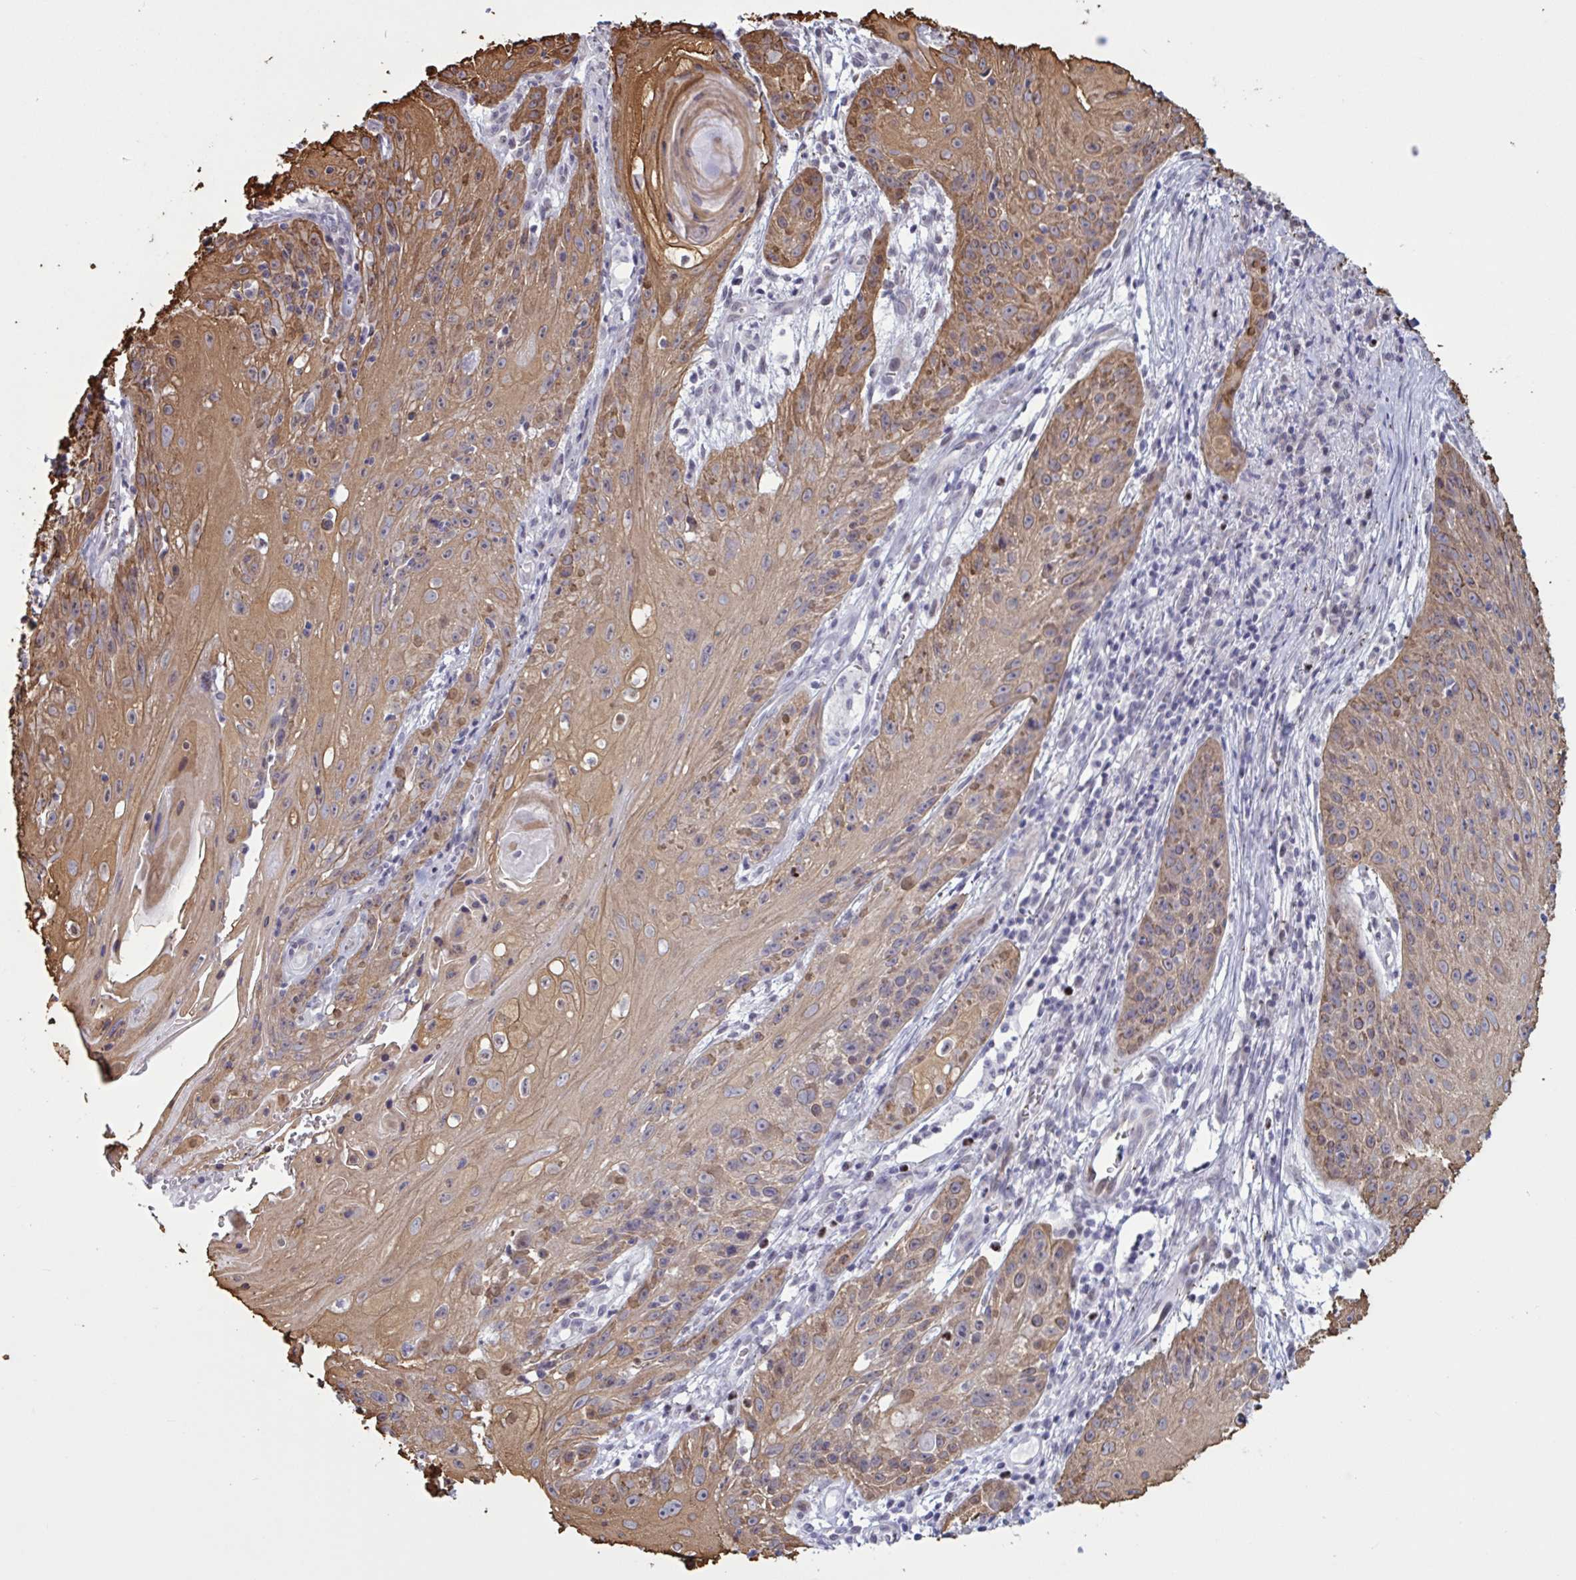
{"staining": {"intensity": "moderate", "quantity": ">75%", "location": "cytoplasmic/membranous"}, "tissue": "skin cancer", "cell_type": "Tumor cells", "image_type": "cancer", "snomed": [{"axis": "morphology", "description": "Squamous cell carcinoma, NOS"}, {"axis": "topography", "description": "Skin"}, {"axis": "topography", "description": "Vulva"}], "caption": "Immunohistochemical staining of skin squamous cell carcinoma reveals moderate cytoplasmic/membranous protein positivity in about >75% of tumor cells. Using DAB (3,3'-diaminobenzidine) (brown) and hematoxylin (blue) stains, captured at high magnification using brightfield microscopy.", "gene": "PRMT6", "patient": {"sex": "female", "age": 76}}